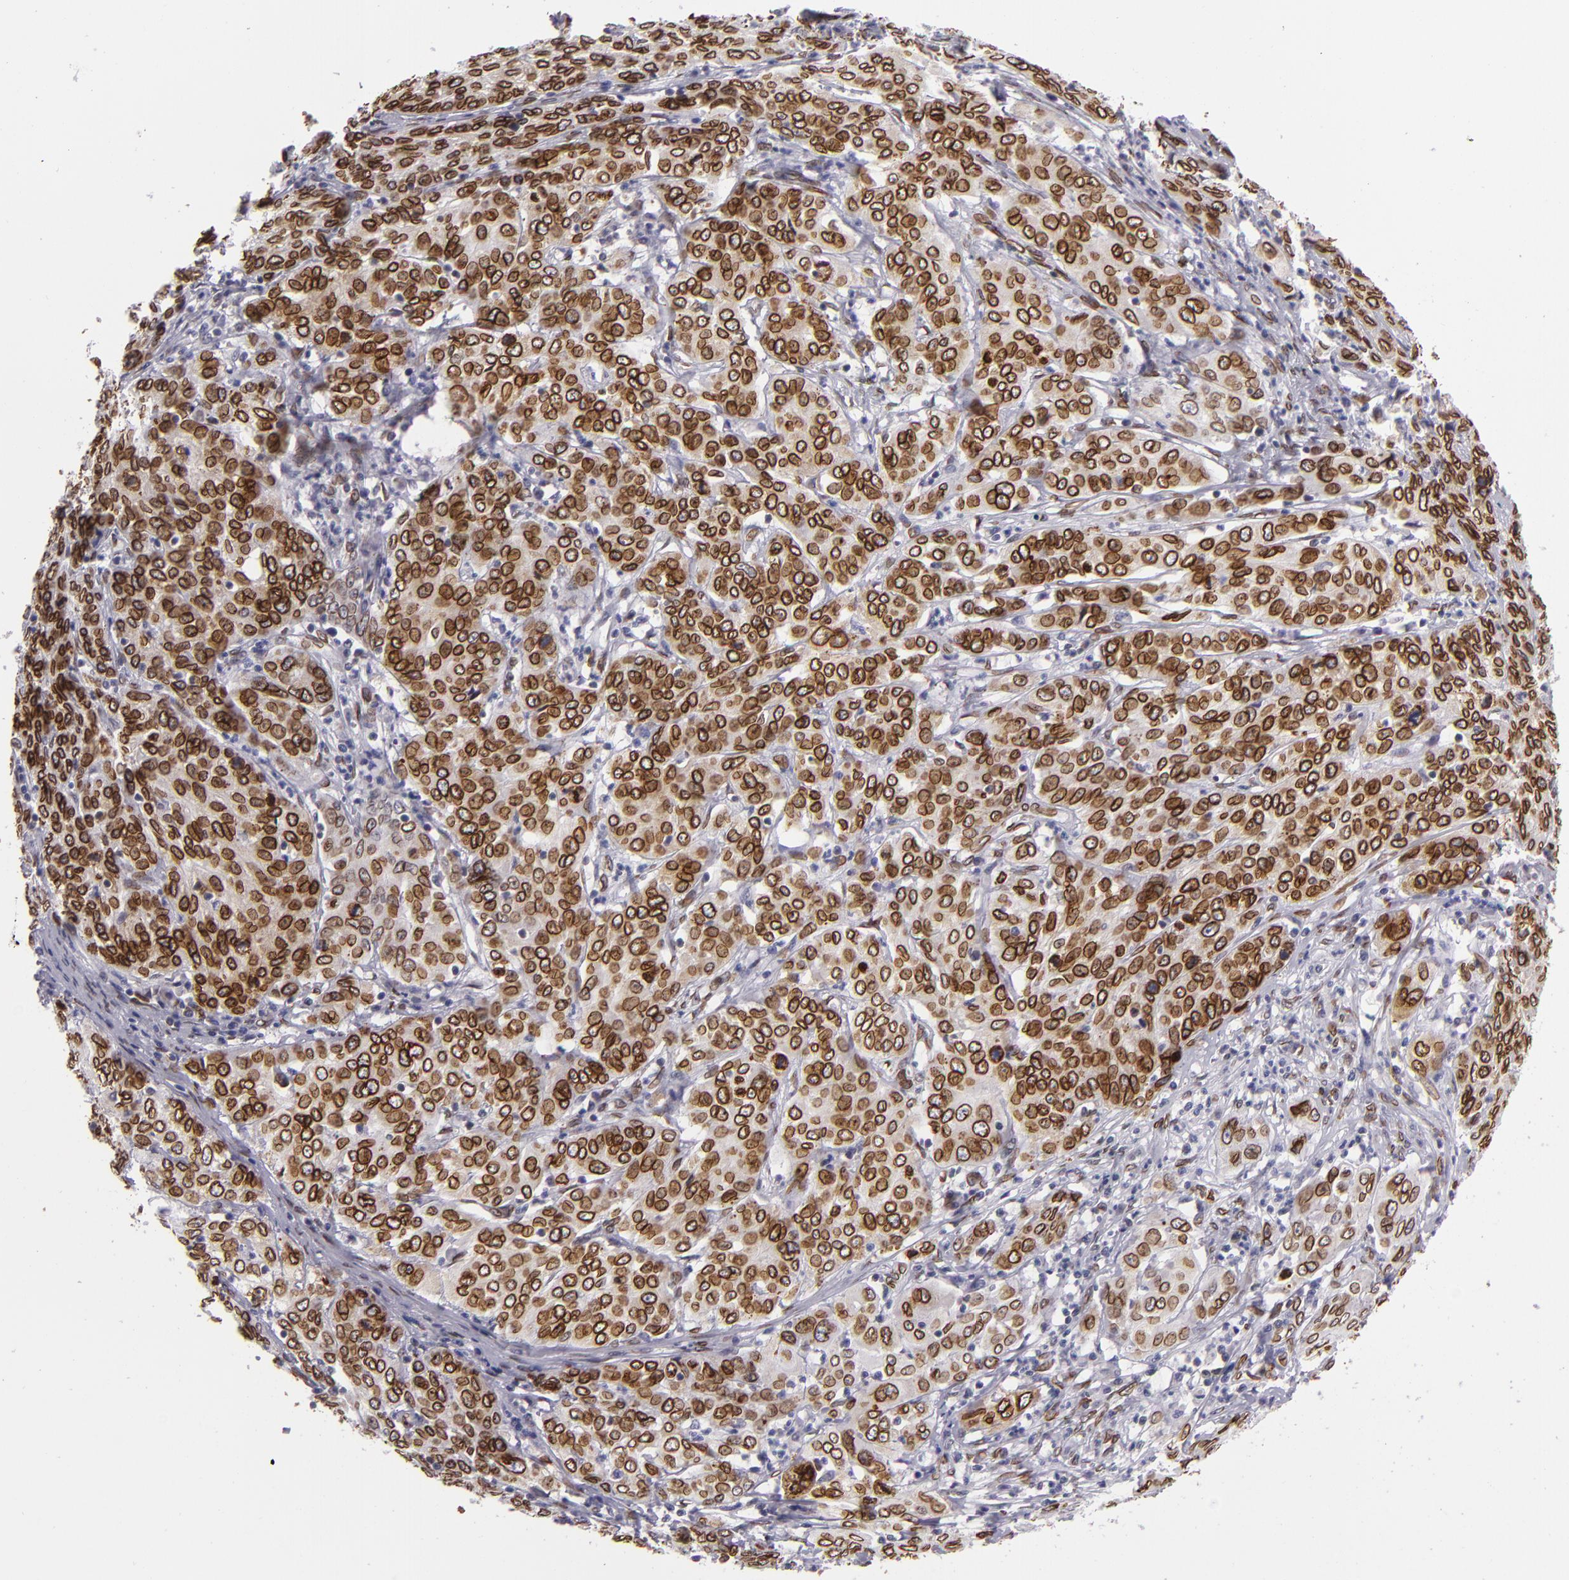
{"staining": {"intensity": "strong", "quantity": ">75%", "location": "nuclear"}, "tissue": "cervical cancer", "cell_type": "Tumor cells", "image_type": "cancer", "snomed": [{"axis": "morphology", "description": "Squamous cell carcinoma, NOS"}, {"axis": "topography", "description": "Cervix"}], "caption": "Immunohistochemical staining of human cervical cancer (squamous cell carcinoma) shows high levels of strong nuclear protein positivity in about >75% of tumor cells.", "gene": "EMD", "patient": {"sex": "female", "age": 38}}